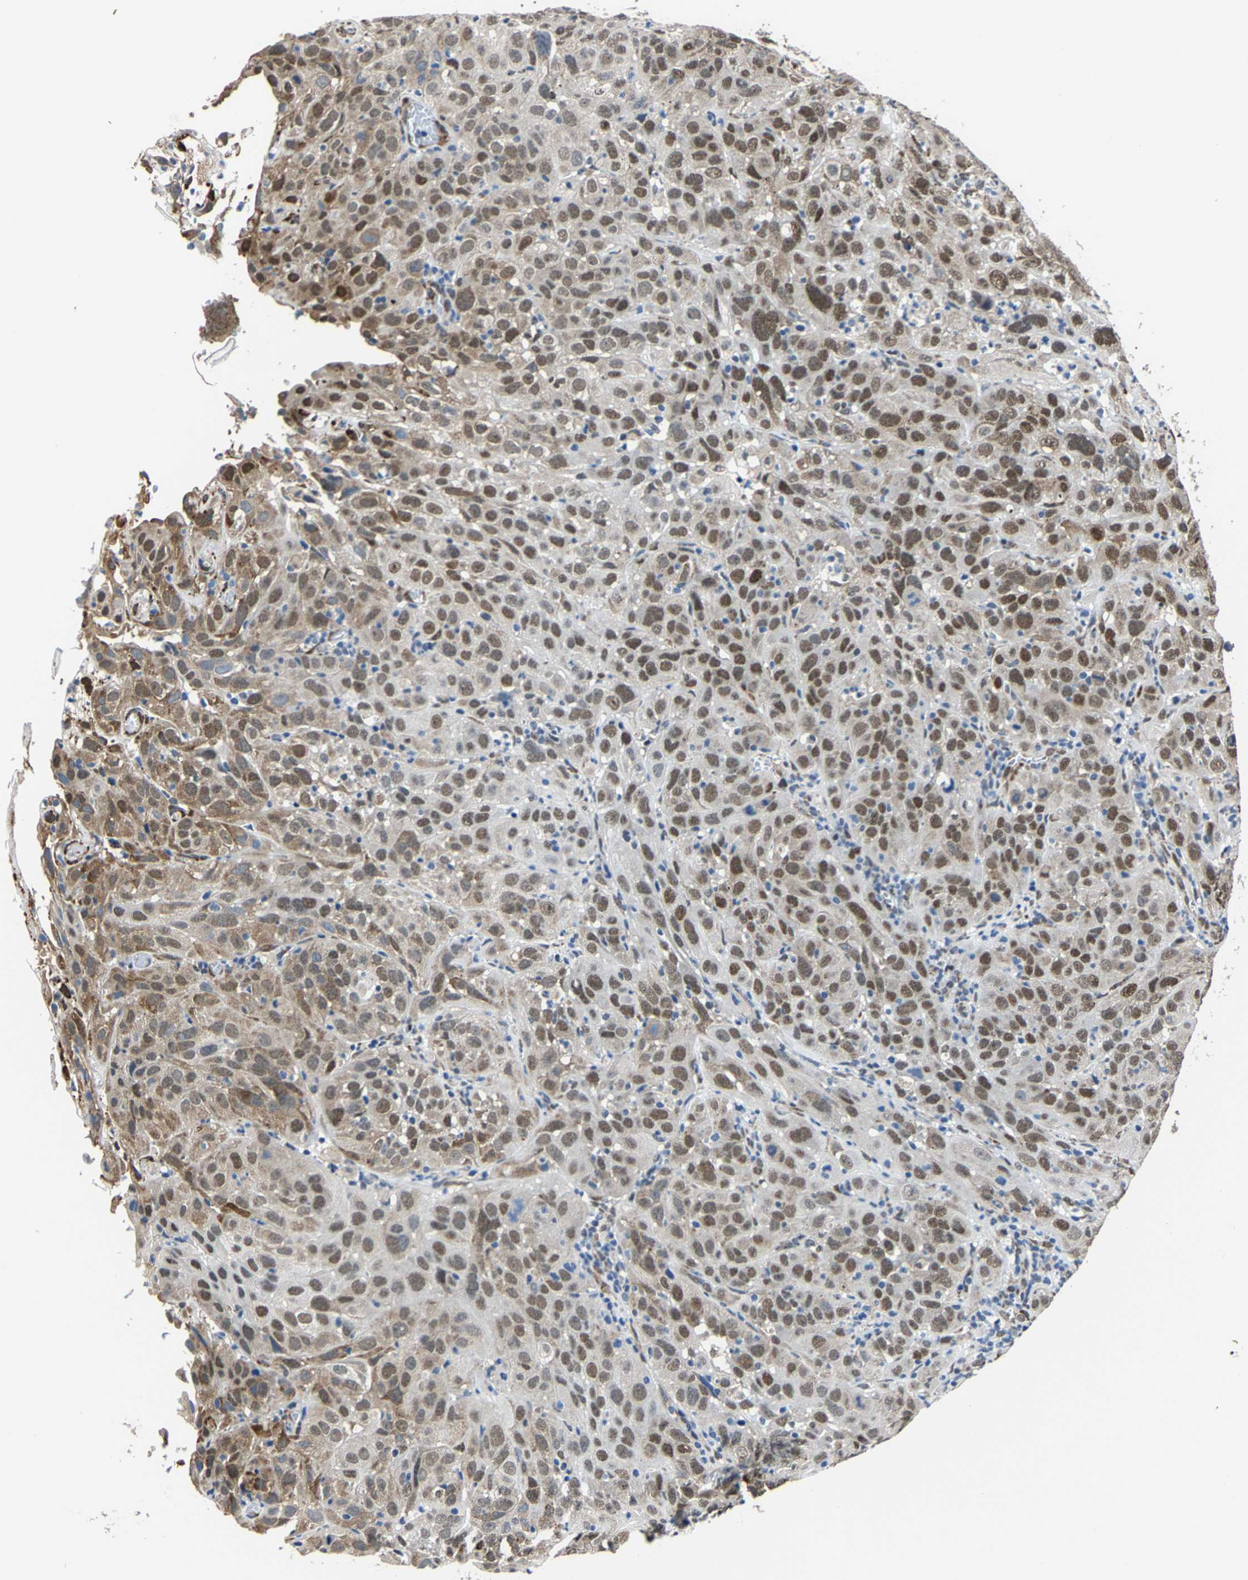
{"staining": {"intensity": "moderate", "quantity": ">75%", "location": "cytoplasmic/membranous,nuclear"}, "tissue": "cervical cancer", "cell_type": "Tumor cells", "image_type": "cancer", "snomed": [{"axis": "morphology", "description": "Squamous cell carcinoma, NOS"}, {"axis": "topography", "description": "Cervix"}], "caption": "Immunohistochemical staining of squamous cell carcinoma (cervical) demonstrates medium levels of moderate cytoplasmic/membranous and nuclear expression in approximately >75% of tumor cells.", "gene": "METTL1", "patient": {"sex": "female", "age": 32}}